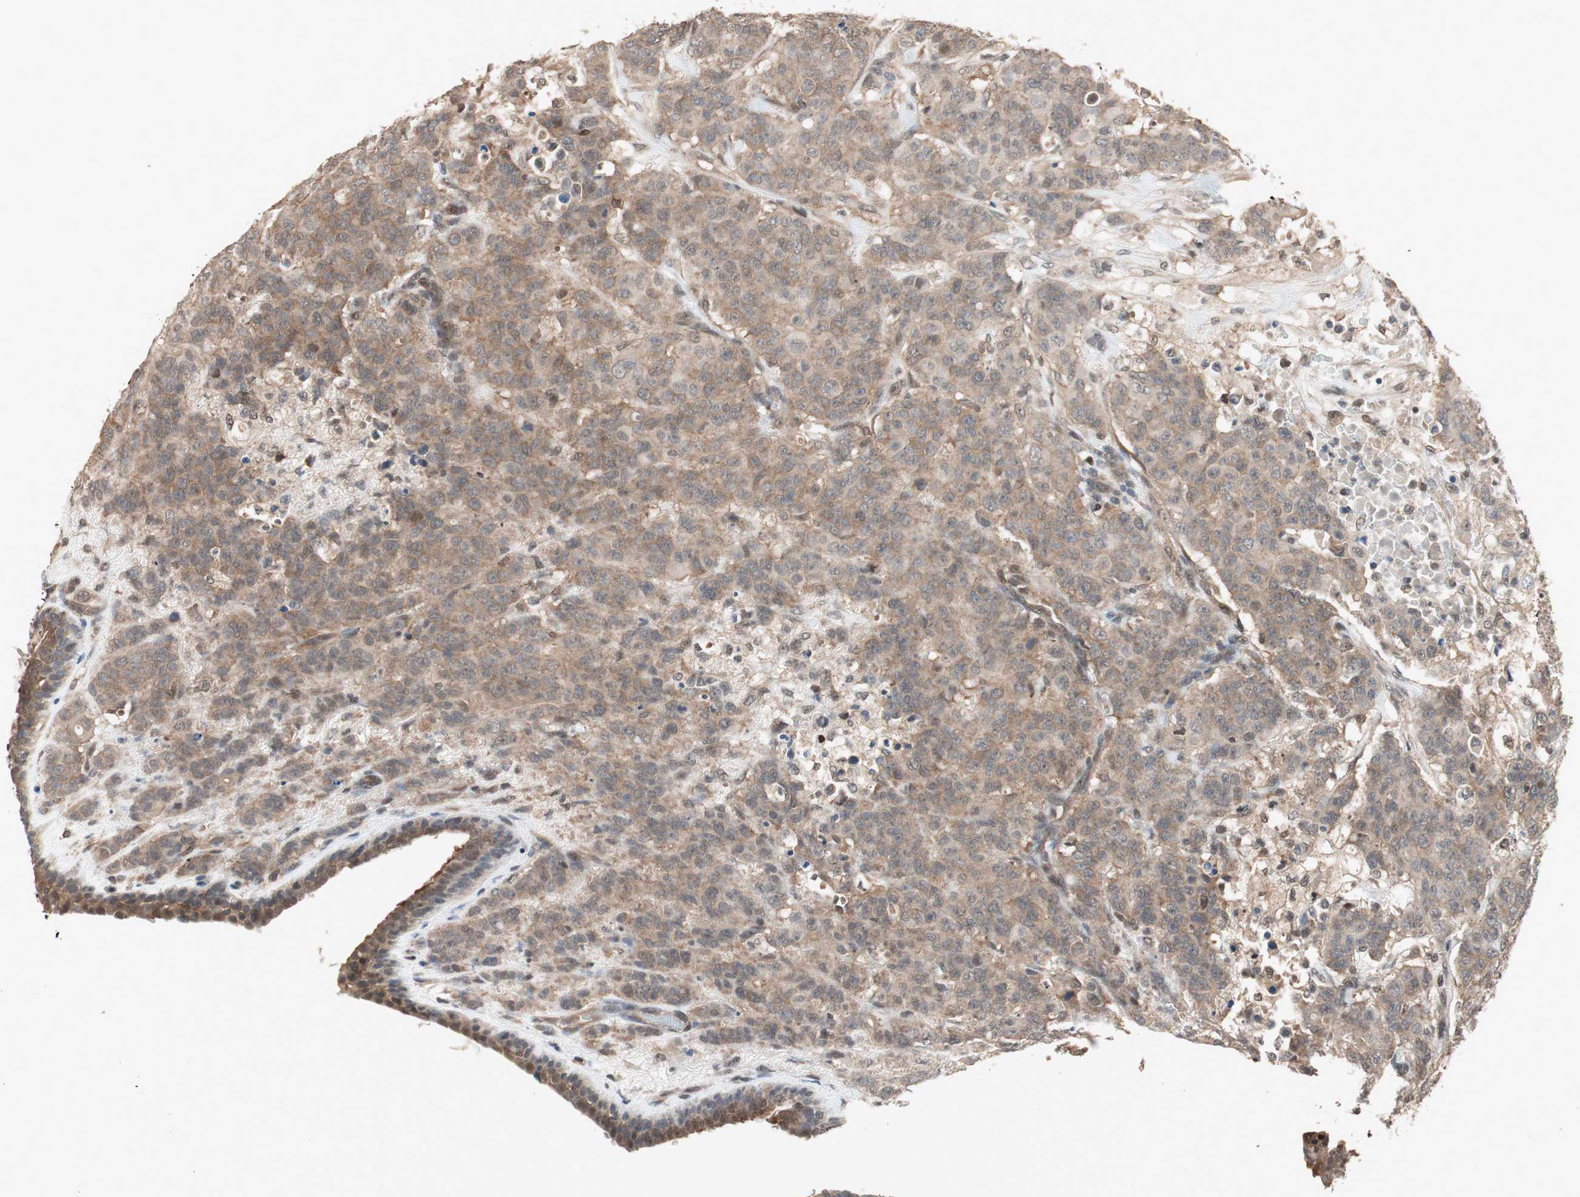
{"staining": {"intensity": "moderate", "quantity": ">75%", "location": "cytoplasmic/membranous"}, "tissue": "breast cancer", "cell_type": "Tumor cells", "image_type": "cancer", "snomed": [{"axis": "morphology", "description": "Duct carcinoma"}, {"axis": "topography", "description": "Breast"}], "caption": "This micrograph displays immunohistochemistry (IHC) staining of infiltrating ductal carcinoma (breast), with medium moderate cytoplasmic/membranous staining in approximately >75% of tumor cells.", "gene": "GART", "patient": {"sex": "female", "age": 40}}